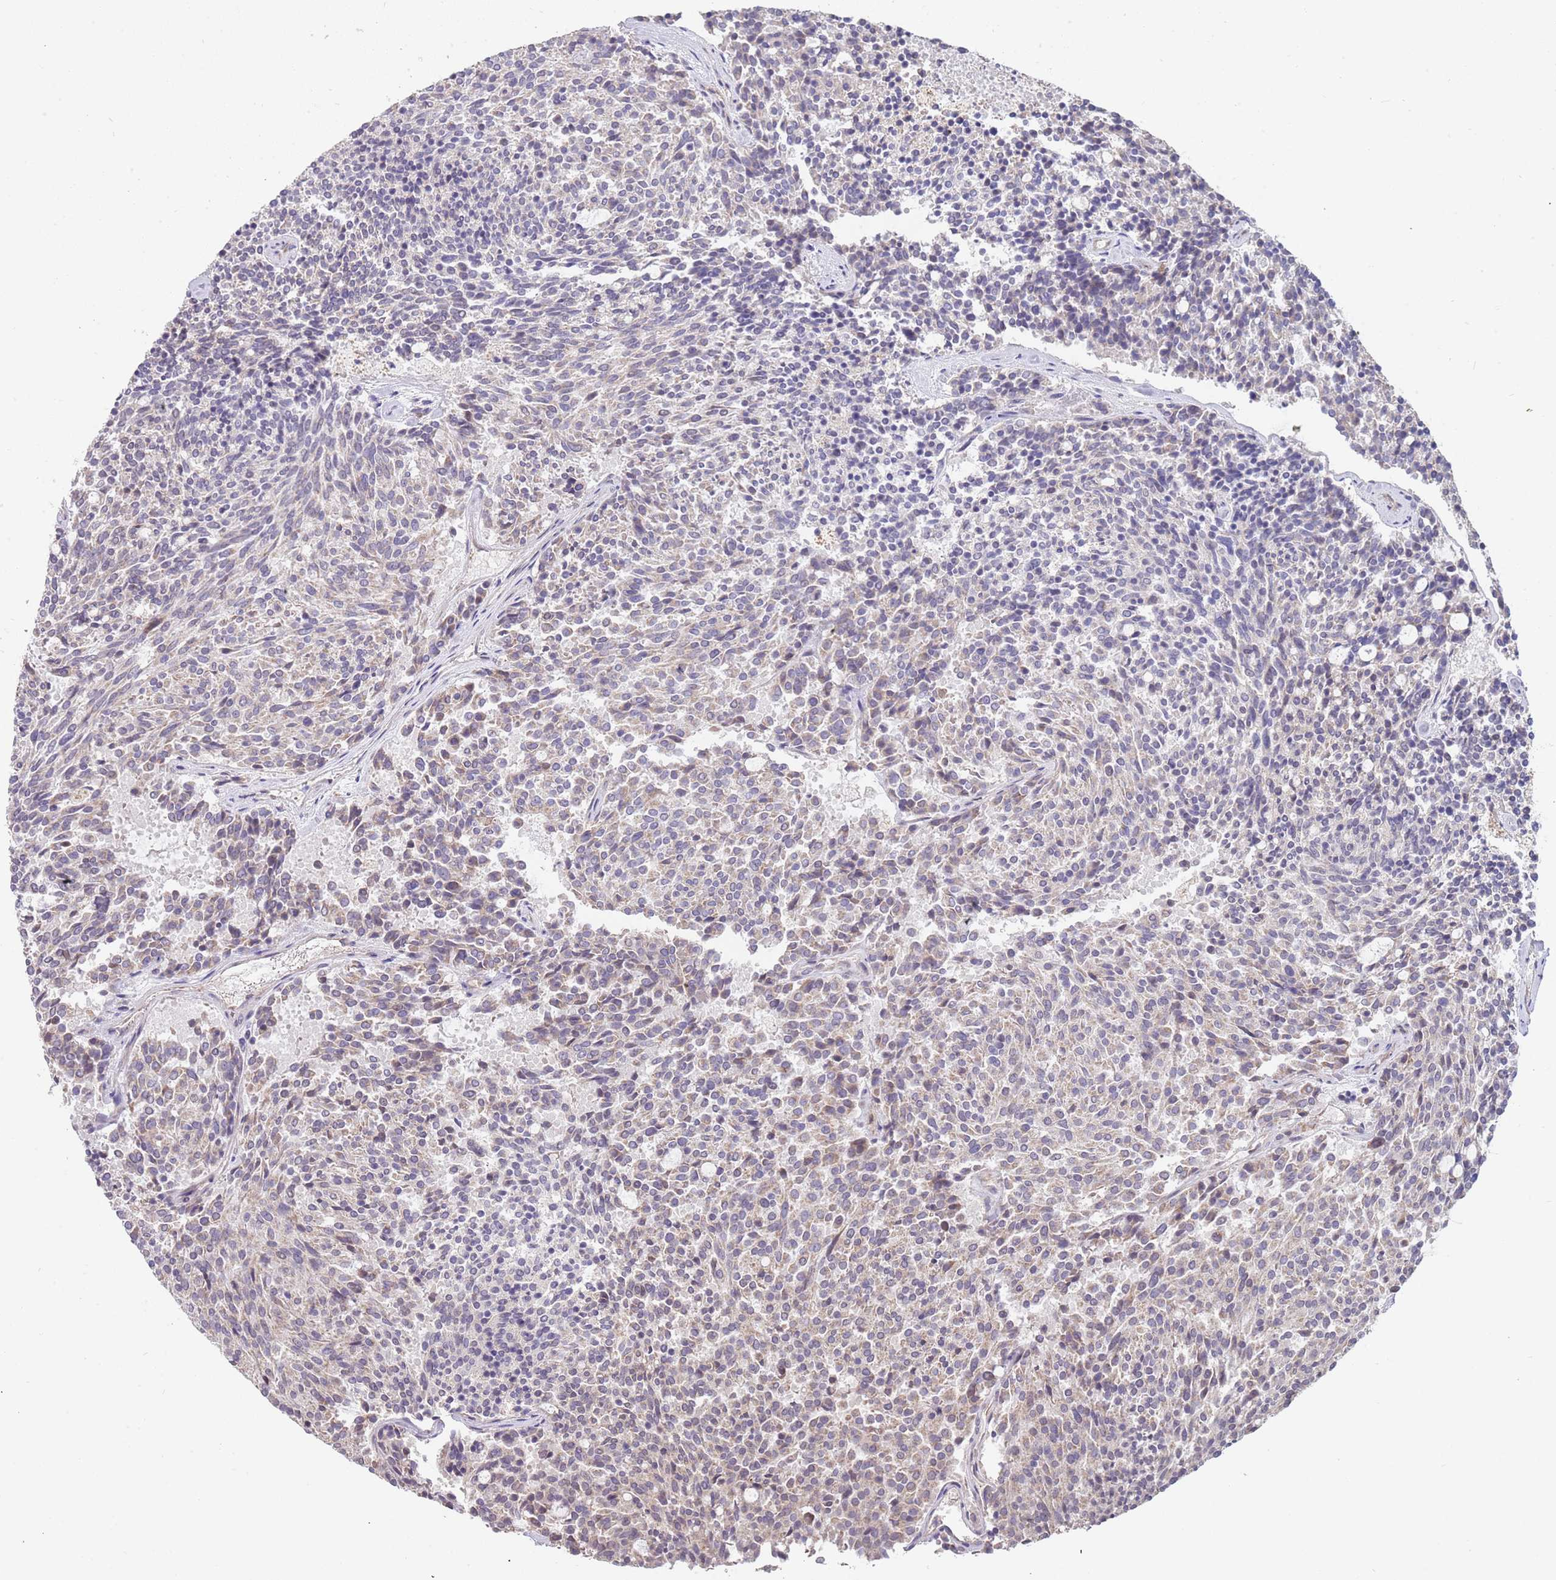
{"staining": {"intensity": "weak", "quantity": "<25%", "location": "cytoplasmic/membranous"}, "tissue": "carcinoid", "cell_type": "Tumor cells", "image_type": "cancer", "snomed": [{"axis": "morphology", "description": "Carcinoid, malignant, NOS"}, {"axis": "topography", "description": "Pancreas"}], "caption": "High power microscopy image of an immunohistochemistry micrograph of carcinoid, revealing no significant positivity in tumor cells.", "gene": "TMEM64", "patient": {"sex": "female", "age": 54}}